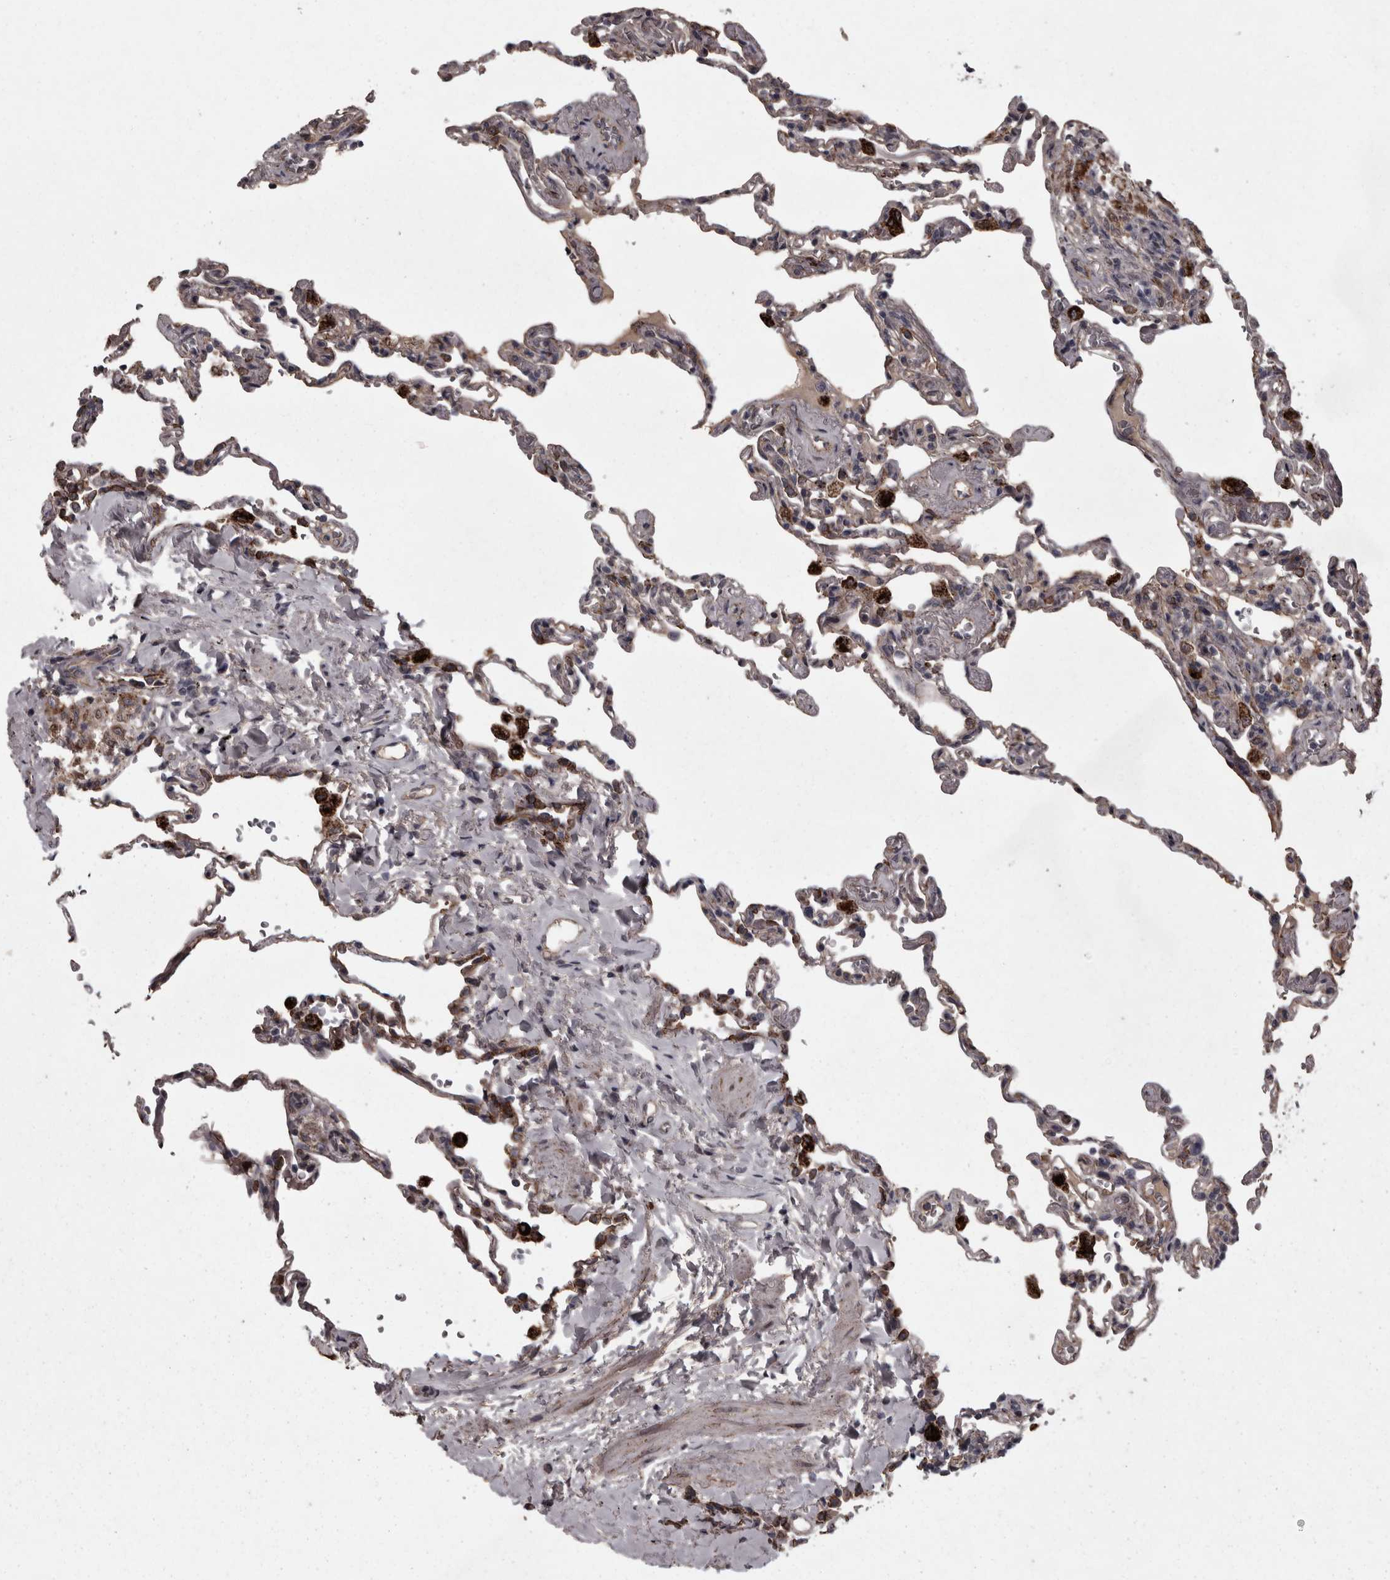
{"staining": {"intensity": "moderate", "quantity": "25%-75%", "location": "cytoplasmic/membranous"}, "tissue": "lung", "cell_type": "Alveolar cells", "image_type": "normal", "snomed": [{"axis": "morphology", "description": "Normal tissue, NOS"}, {"axis": "topography", "description": "Lung"}], "caption": "Human lung stained with a brown dye displays moderate cytoplasmic/membranous positive staining in approximately 25%-75% of alveolar cells.", "gene": "PCDH17", "patient": {"sex": "male", "age": 59}}